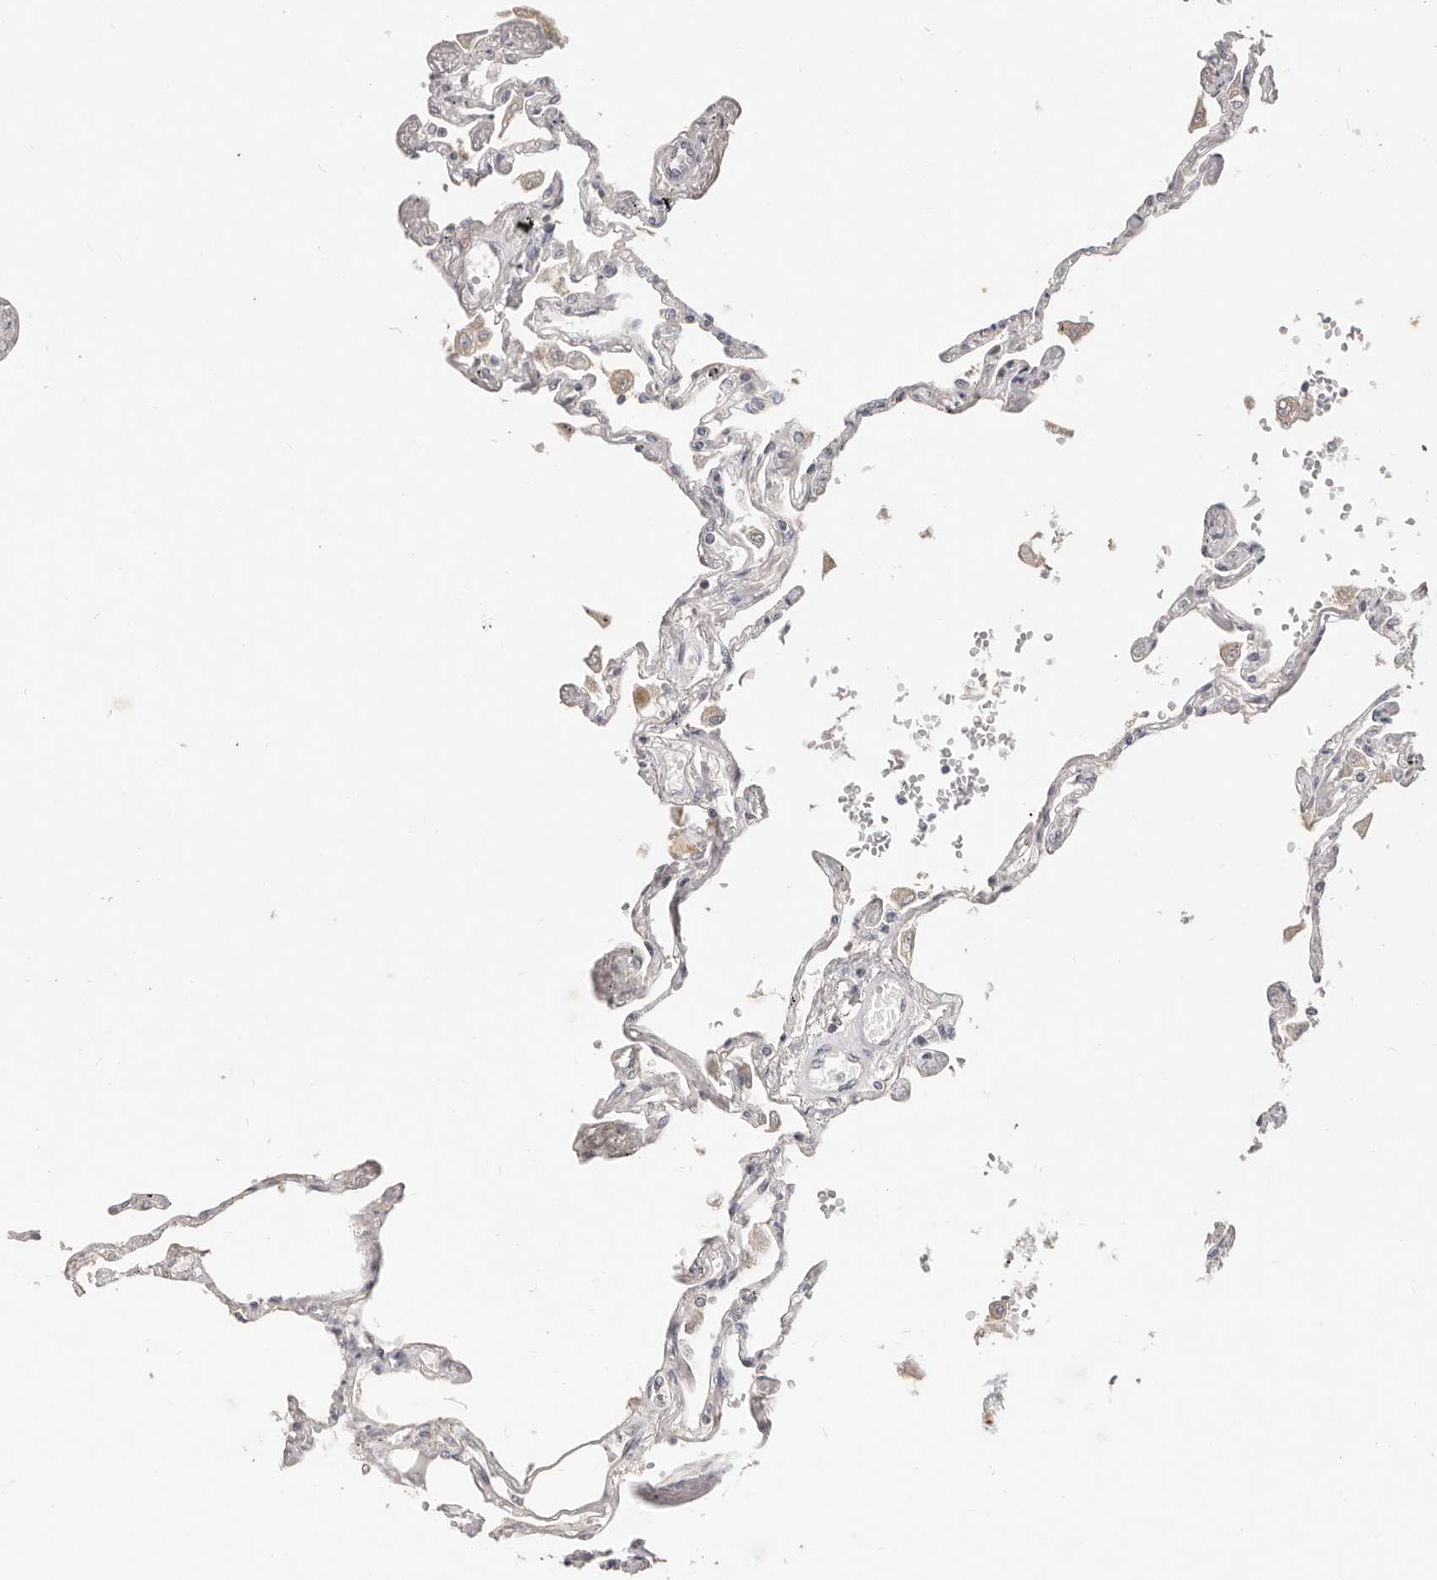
{"staining": {"intensity": "negative", "quantity": "none", "location": "none"}, "tissue": "lung", "cell_type": "Alveolar cells", "image_type": "normal", "snomed": [{"axis": "morphology", "description": "Normal tissue, NOS"}, {"axis": "topography", "description": "Lung"}], "caption": "DAB (3,3'-diaminobenzidine) immunohistochemical staining of unremarkable human lung exhibits no significant expression in alveolar cells. (DAB (3,3'-diaminobenzidine) IHC visualized using brightfield microscopy, high magnification).", "gene": "MTFR2", "patient": {"sex": "female", "age": 67}}